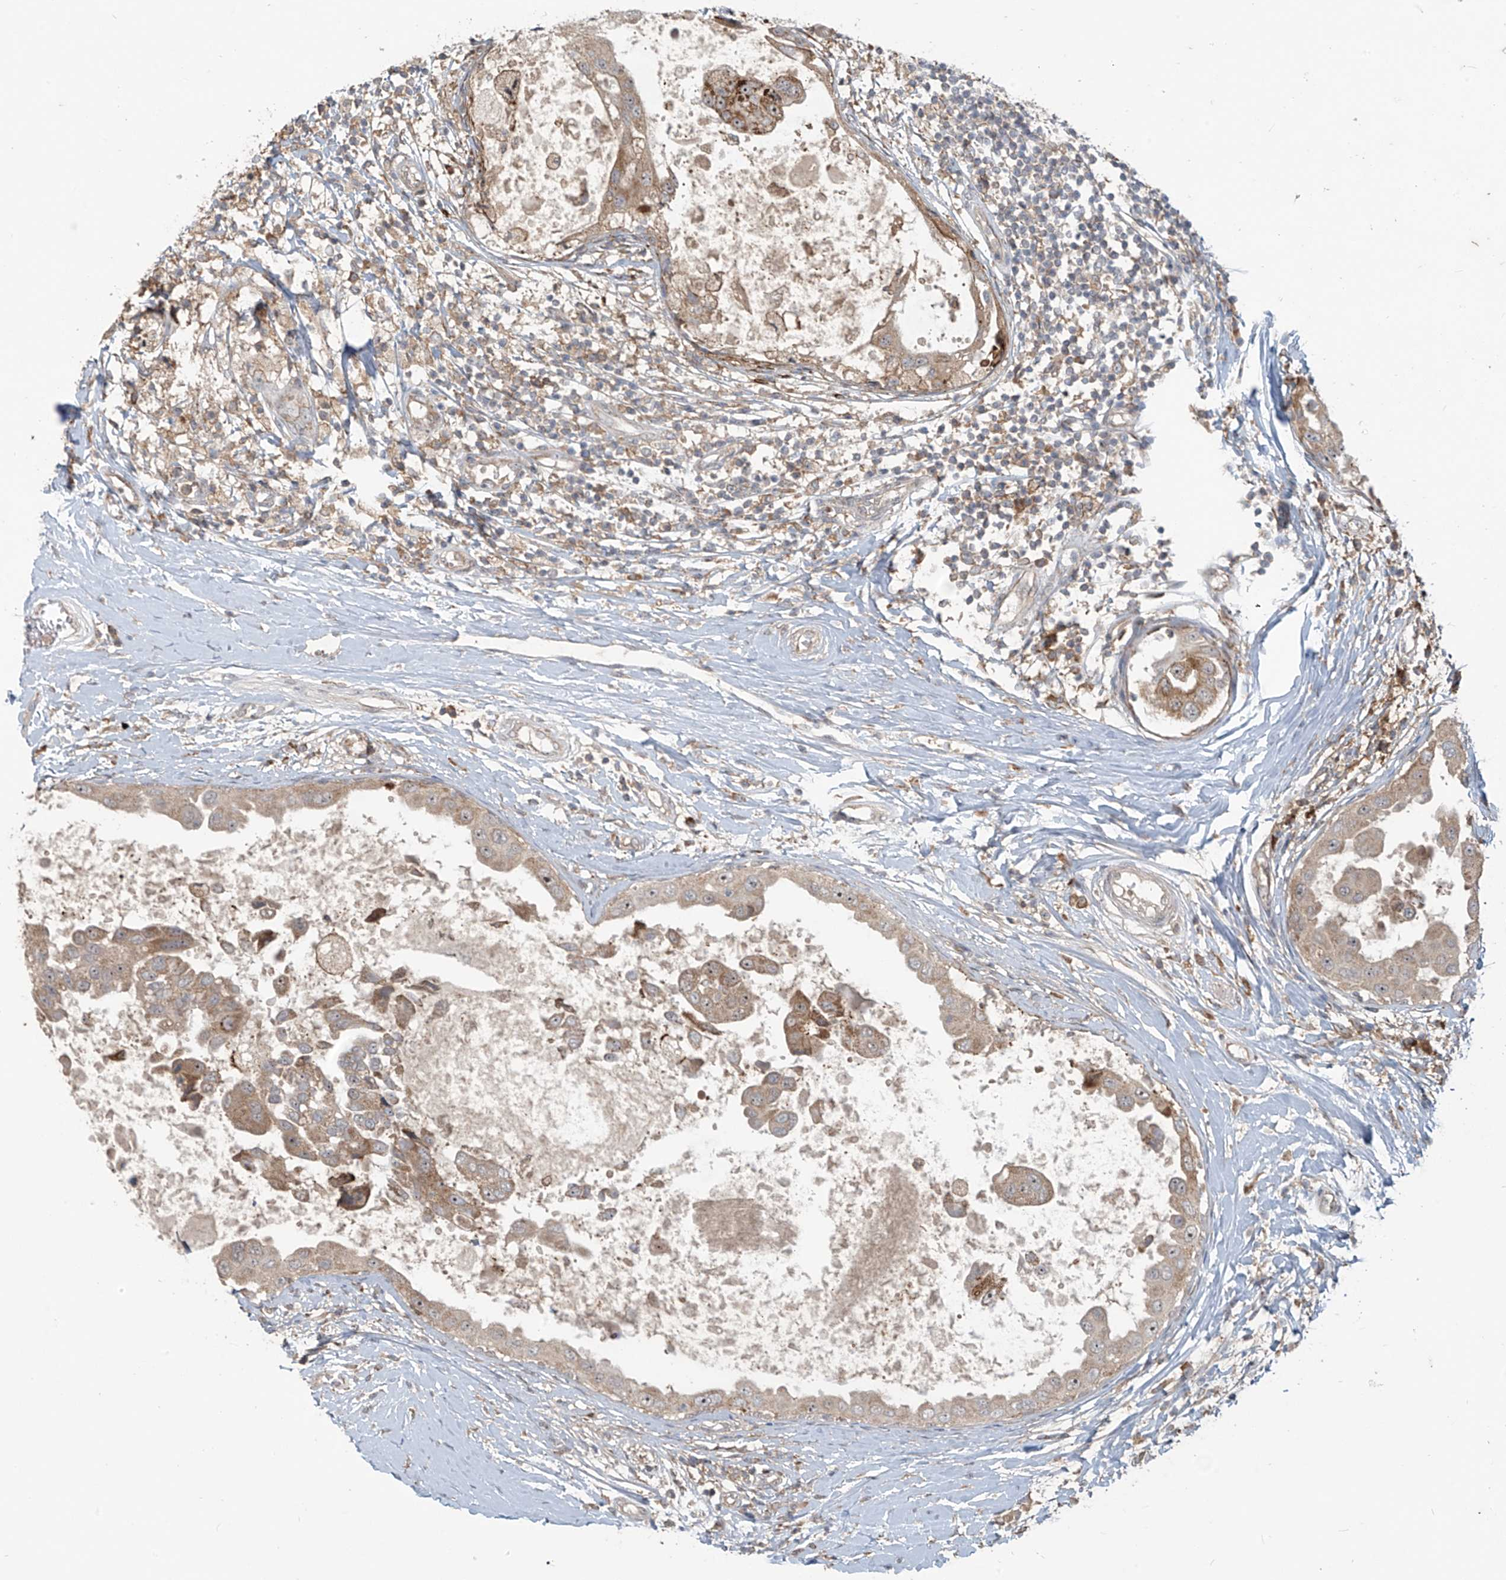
{"staining": {"intensity": "weak", "quantity": "25%-75%", "location": "cytoplasmic/membranous,nuclear"}, "tissue": "breast cancer", "cell_type": "Tumor cells", "image_type": "cancer", "snomed": [{"axis": "morphology", "description": "Duct carcinoma"}, {"axis": "topography", "description": "Breast"}], "caption": "Immunohistochemistry (IHC) photomicrograph of human breast cancer (invasive ductal carcinoma) stained for a protein (brown), which exhibits low levels of weak cytoplasmic/membranous and nuclear staining in approximately 25%-75% of tumor cells.", "gene": "KATNIP", "patient": {"sex": "female", "age": 27}}